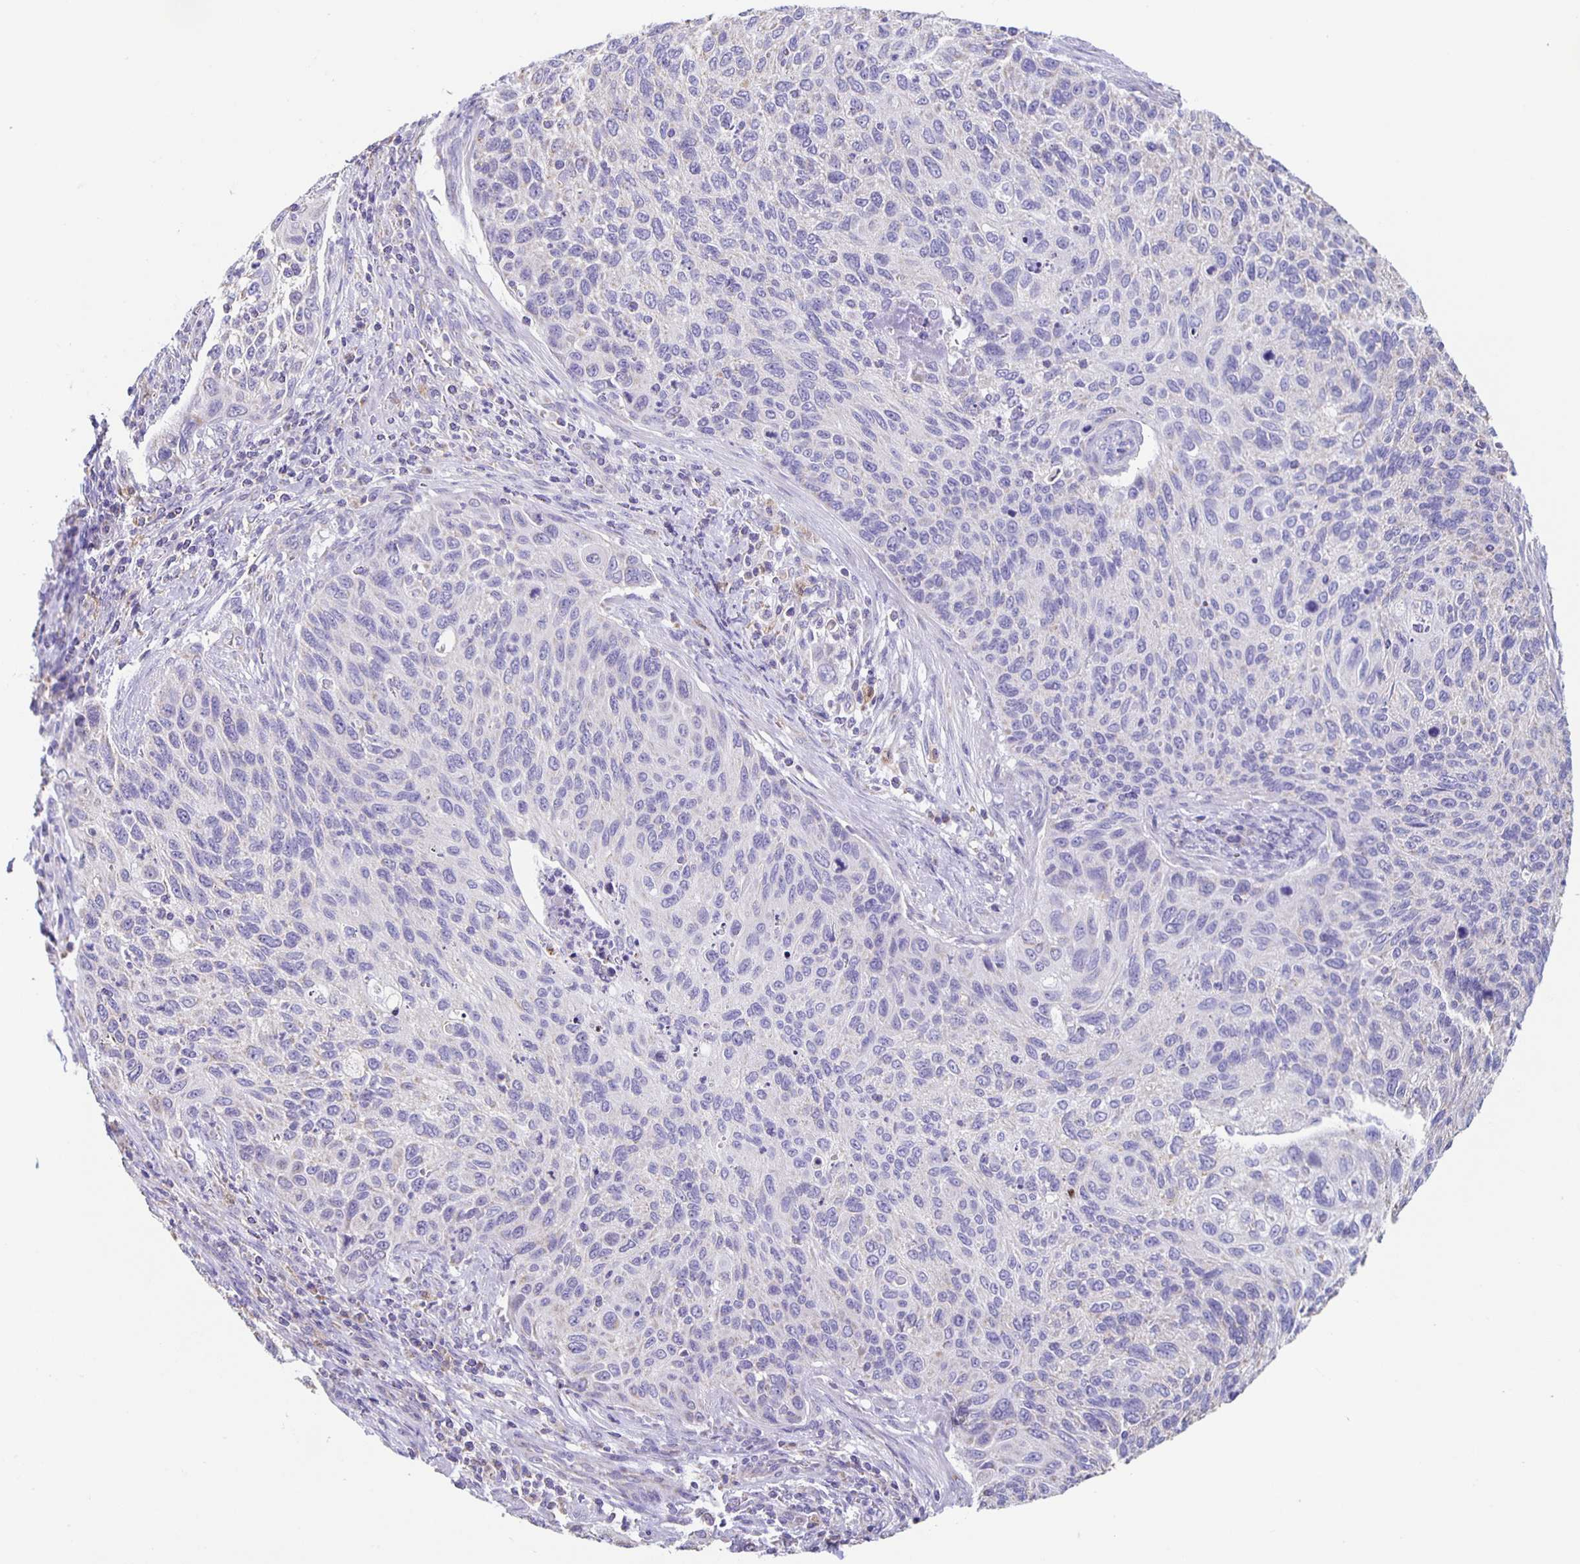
{"staining": {"intensity": "negative", "quantity": "none", "location": "none"}, "tissue": "cervical cancer", "cell_type": "Tumor cells", "image_type": "cancer", "snomed": [{"axis": "morphology", "description": "Squamous cell carcinoma, NOS"}, {"axis": "topography", "description": "Cervix"}], "caption": "DAB (3,3'-diaminobenzidine) immunohistochemical staining of cervical cancer (squamous cell carcinoma) shows no significant staining in tumor cells.", "gene": "TPPP", "patient": {"sex": "female", "age": 70}}